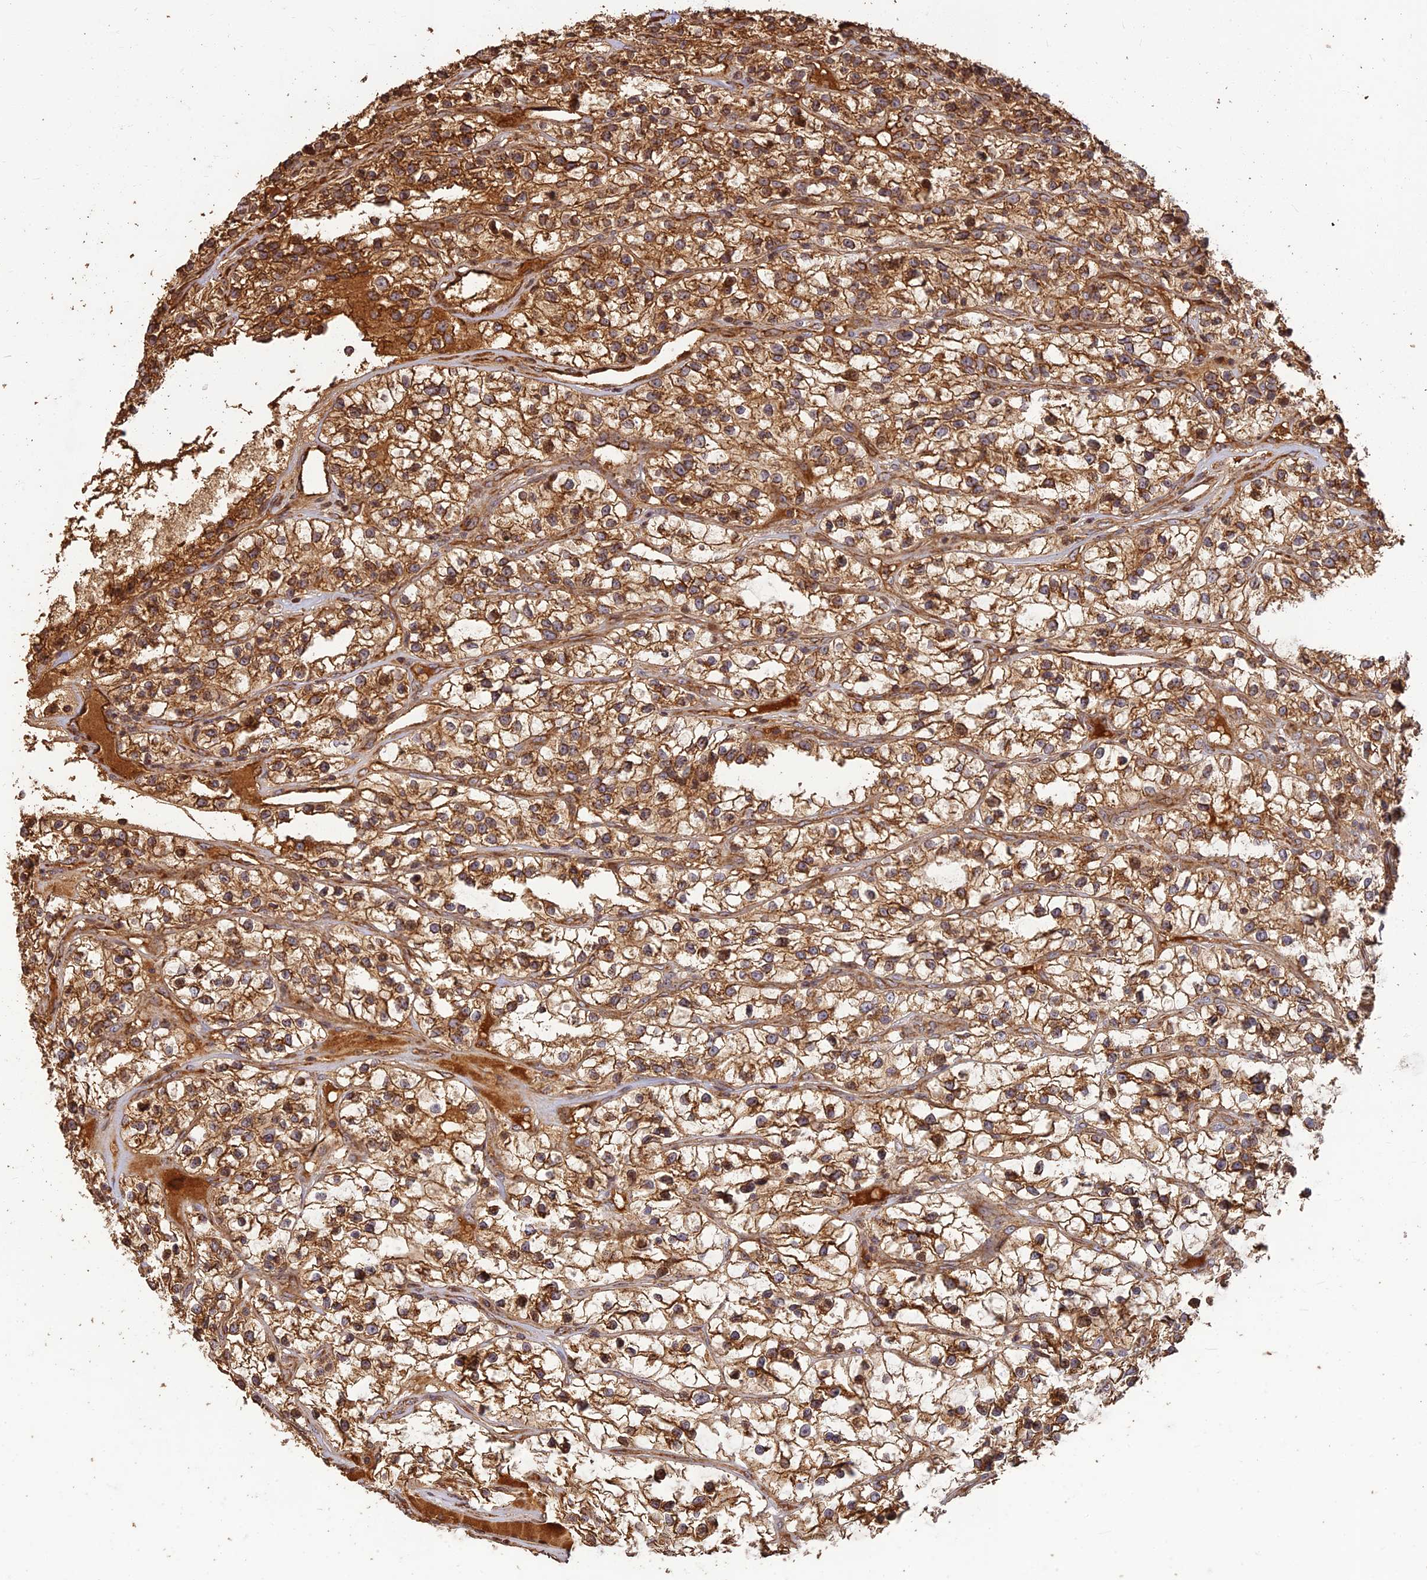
{"staining": {"intensity": "moderate", "quantity": ">75%", "location": "cytoplasmic/membranous"}, "tissue": "renal cancer", "cell_type": "Tumor cells", "image_type": "cancer", "snomed": [{"axis": "morphology", "description": "Adenocarcinoma, NOS"}, {"axis": "topography", "description": "Kidney"}], "caption": "Human renal adenocarcinoma stained for a protein (brown) shows moderate cytoplasmic/membranous positive positivity in approximately >75% of tumor cells.", "gene": "CORO1C", "patient": {"sex": "female", "age": 57}}